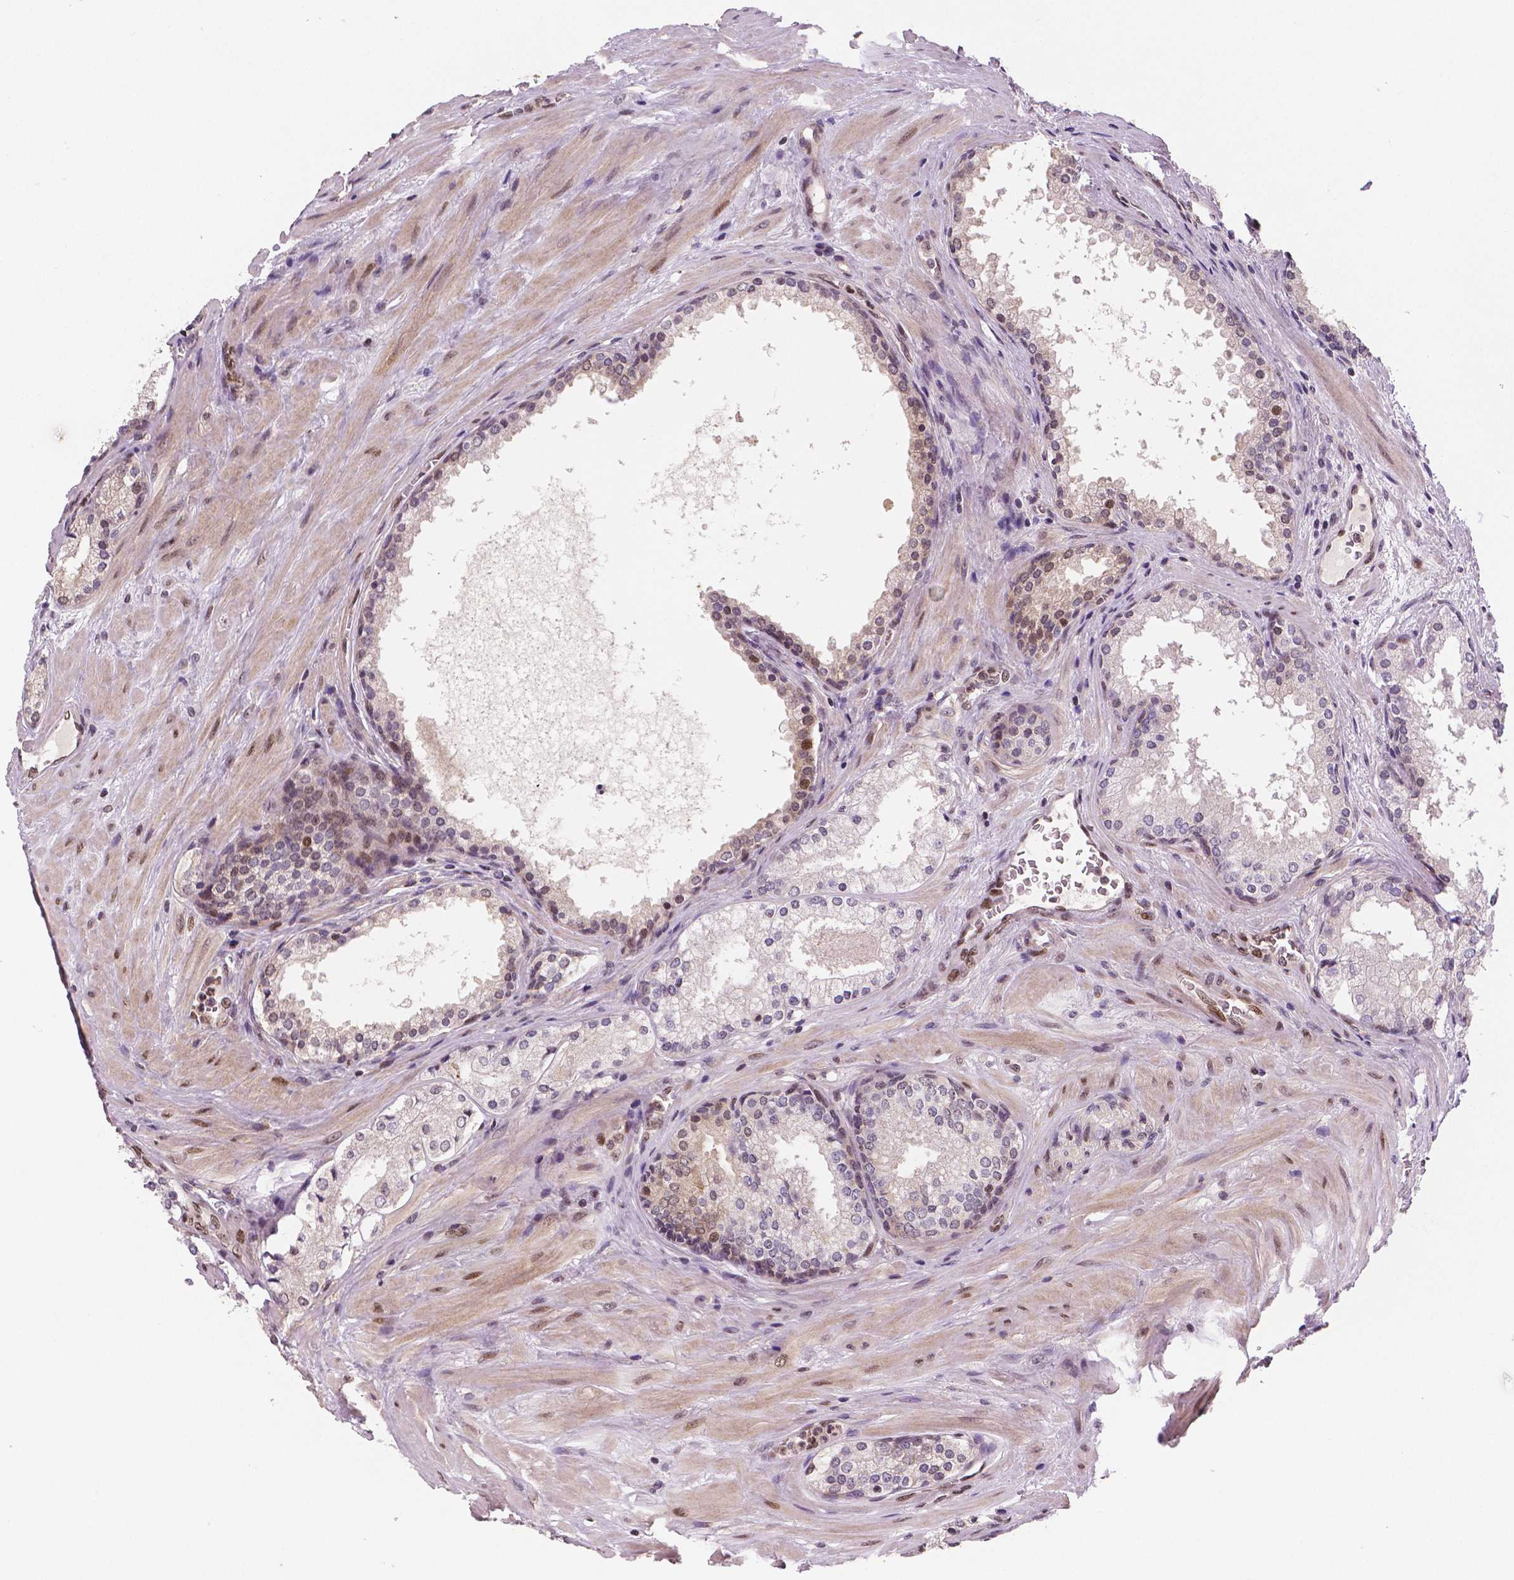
{"staining": {"intensity": "moderate", "quantity": "<25%", "location": "nuclear"}, "tissue": "prostate cancer", "cell_type": "Tumor cells", "image_type": "cancer", "snomed": [{"axis": "morphology", "description": "Adenocarcinoma, Low grade"}, {"axis": "topography", "description": "Prostate"}], "caption": "This is an image of immunohistochemistry staining of prostate cancer (adenocarcinoma (low-grade)), which shows moderate positivity in the nuclear of tumor cells.", "gene": "STAT3", "patient": {"sex": "male", "age": 56}}